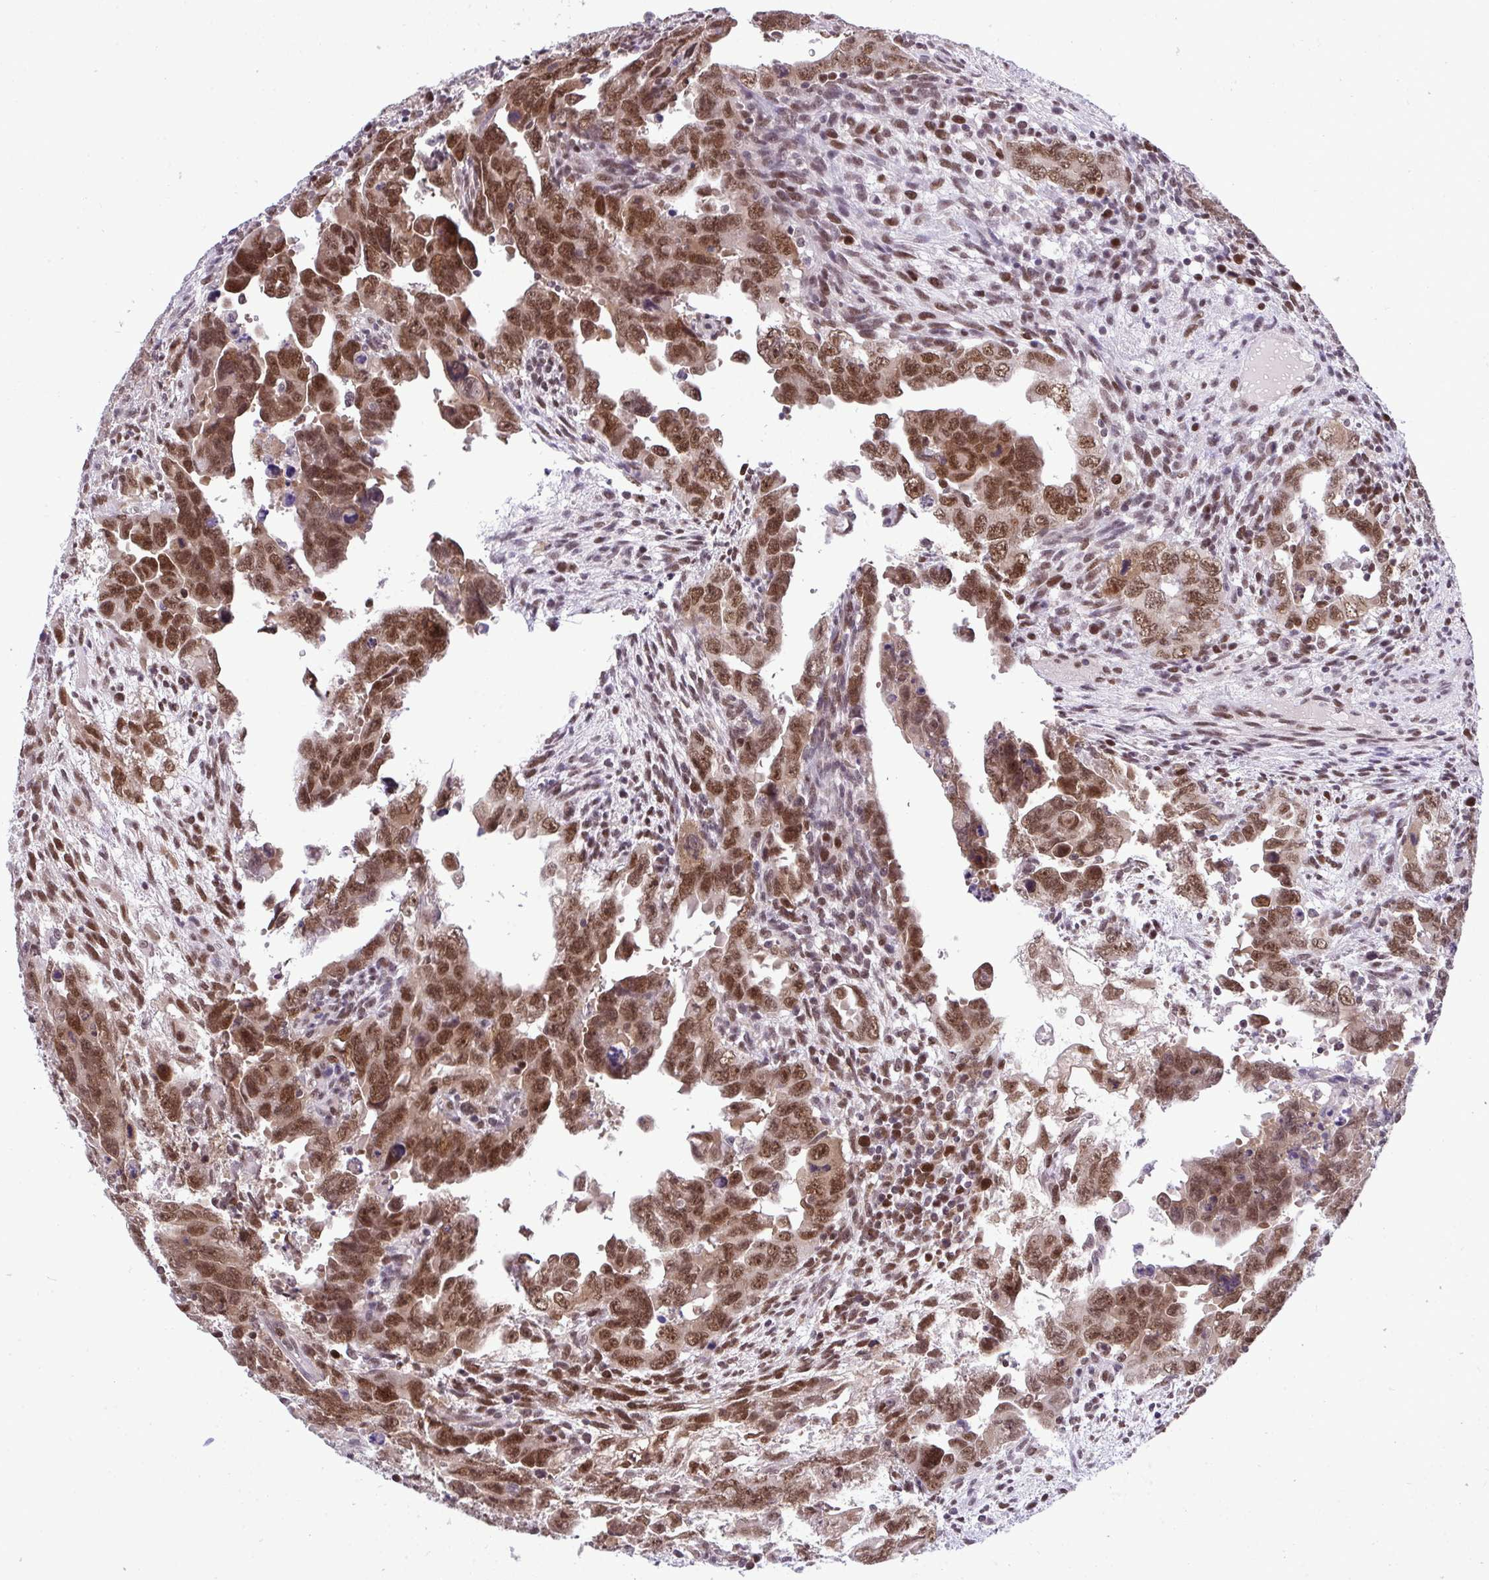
{"staining": {"intensity": "moderate", "quantity": ">75%", "location": "nuclear"}, "tissue": "testis cancer", "cell_type": "Tumor cells", "image_type": "cancer", "snomed": [{"axis": "morphology", "description": "Carcinoma, Embryonal, NOS"}, {"axis": "topography", "description": "Testis"}], "caption": "There is medium levels of moderate nuclear positivity in tumor cells of testis cancer, as demonstrated by immunohistochemical staining (brown color).", "gene": "RFC4", "patient": {"sex": "male", "age": 24}}